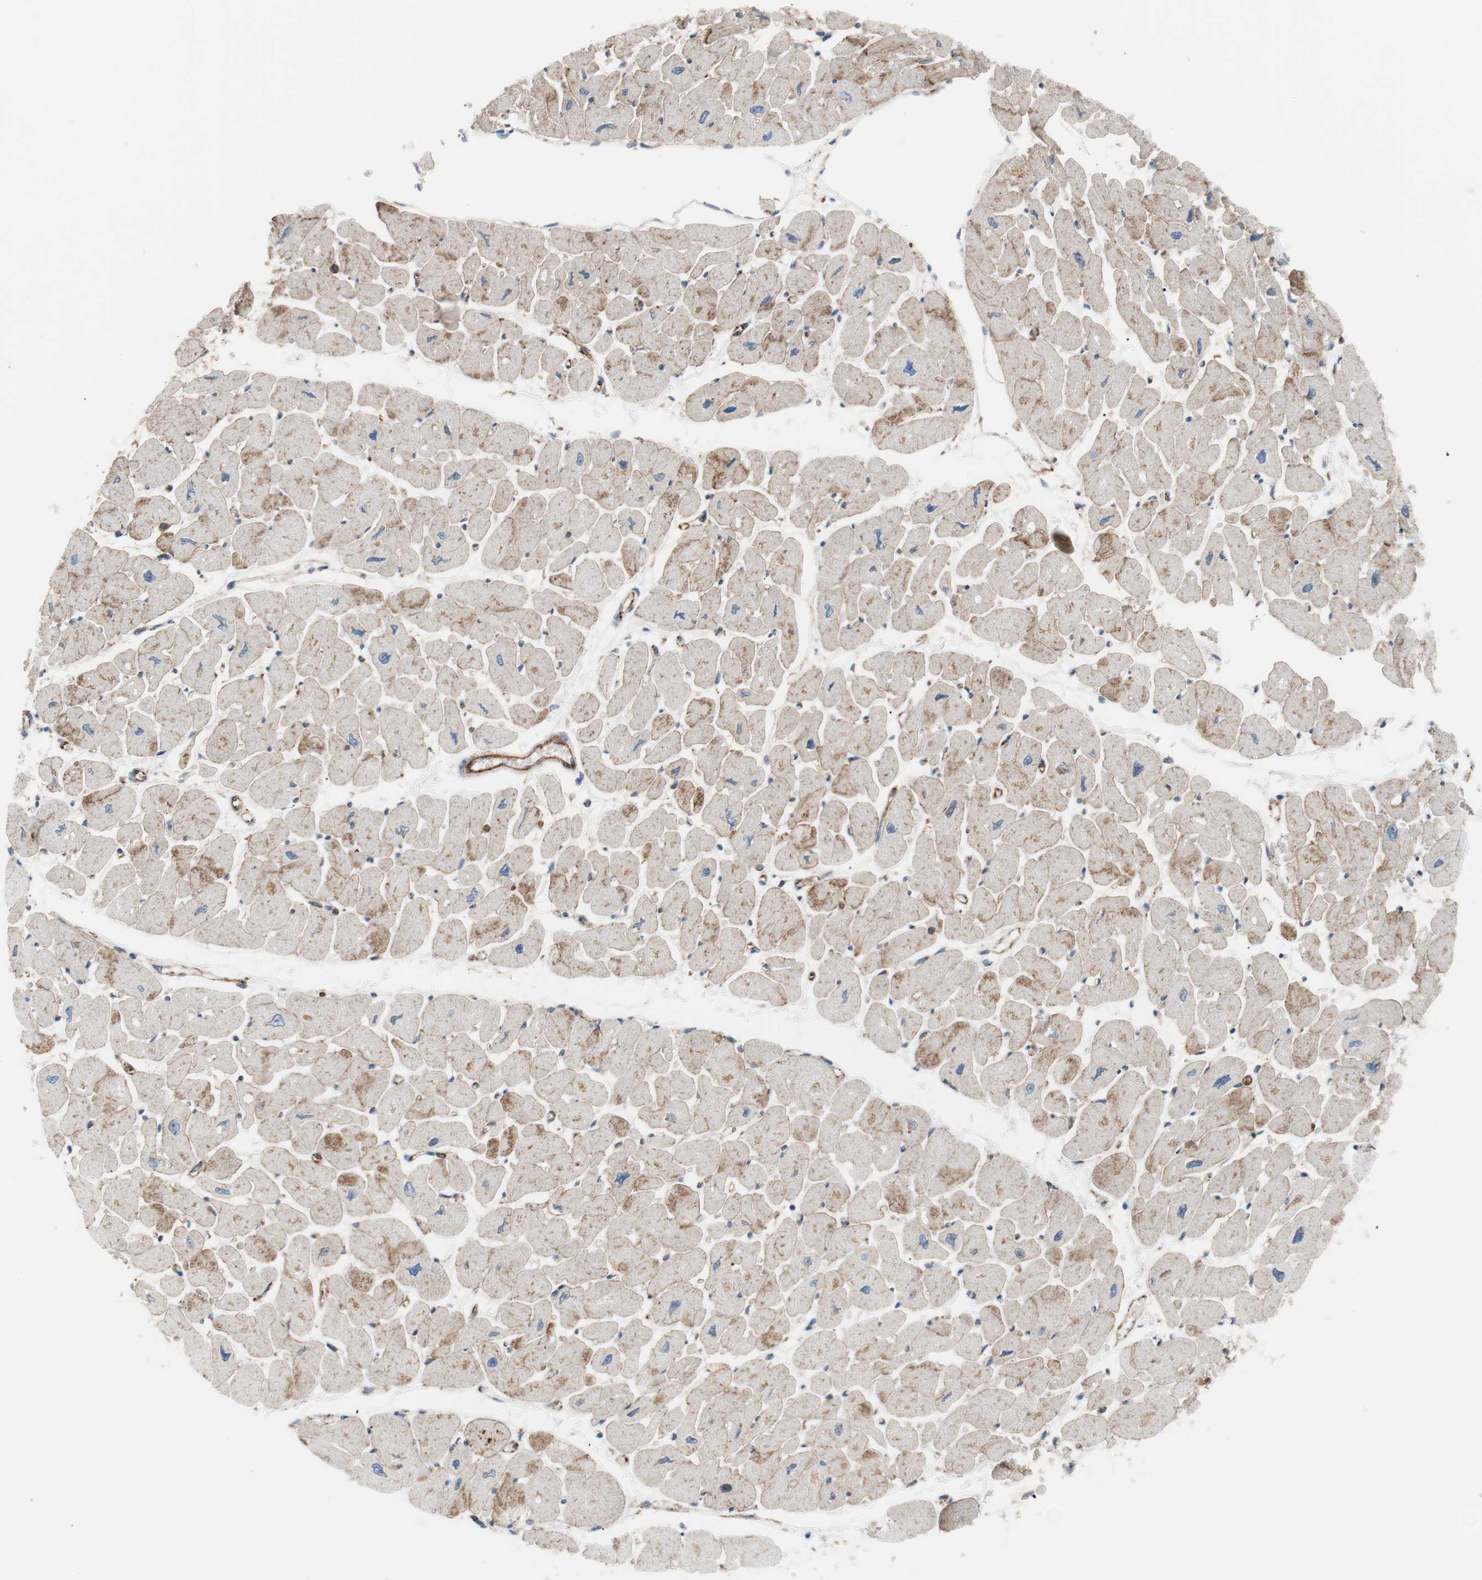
{"staining": {"intensity": "weak", "quantity": ">75%", "location": "cytoplasmic/membranous"}, "tissue": "heart muscle", "cell_type": "Cardiomyocytes", "image_type": "normal", "snomed": [{"axis": "morphology", "description": "Normal tissue, NOS"}, {"axis": "topography", "description": "Heart"}], "caption": "Protein positivity by immunohistochemistry (IHC) reveals weak cytoplasmic/membranous expression in about >75% of cardiomyocytes in normal heart muscle.", "gene": "FLOT2", "patient": {"sex": "female", "age": 54}}